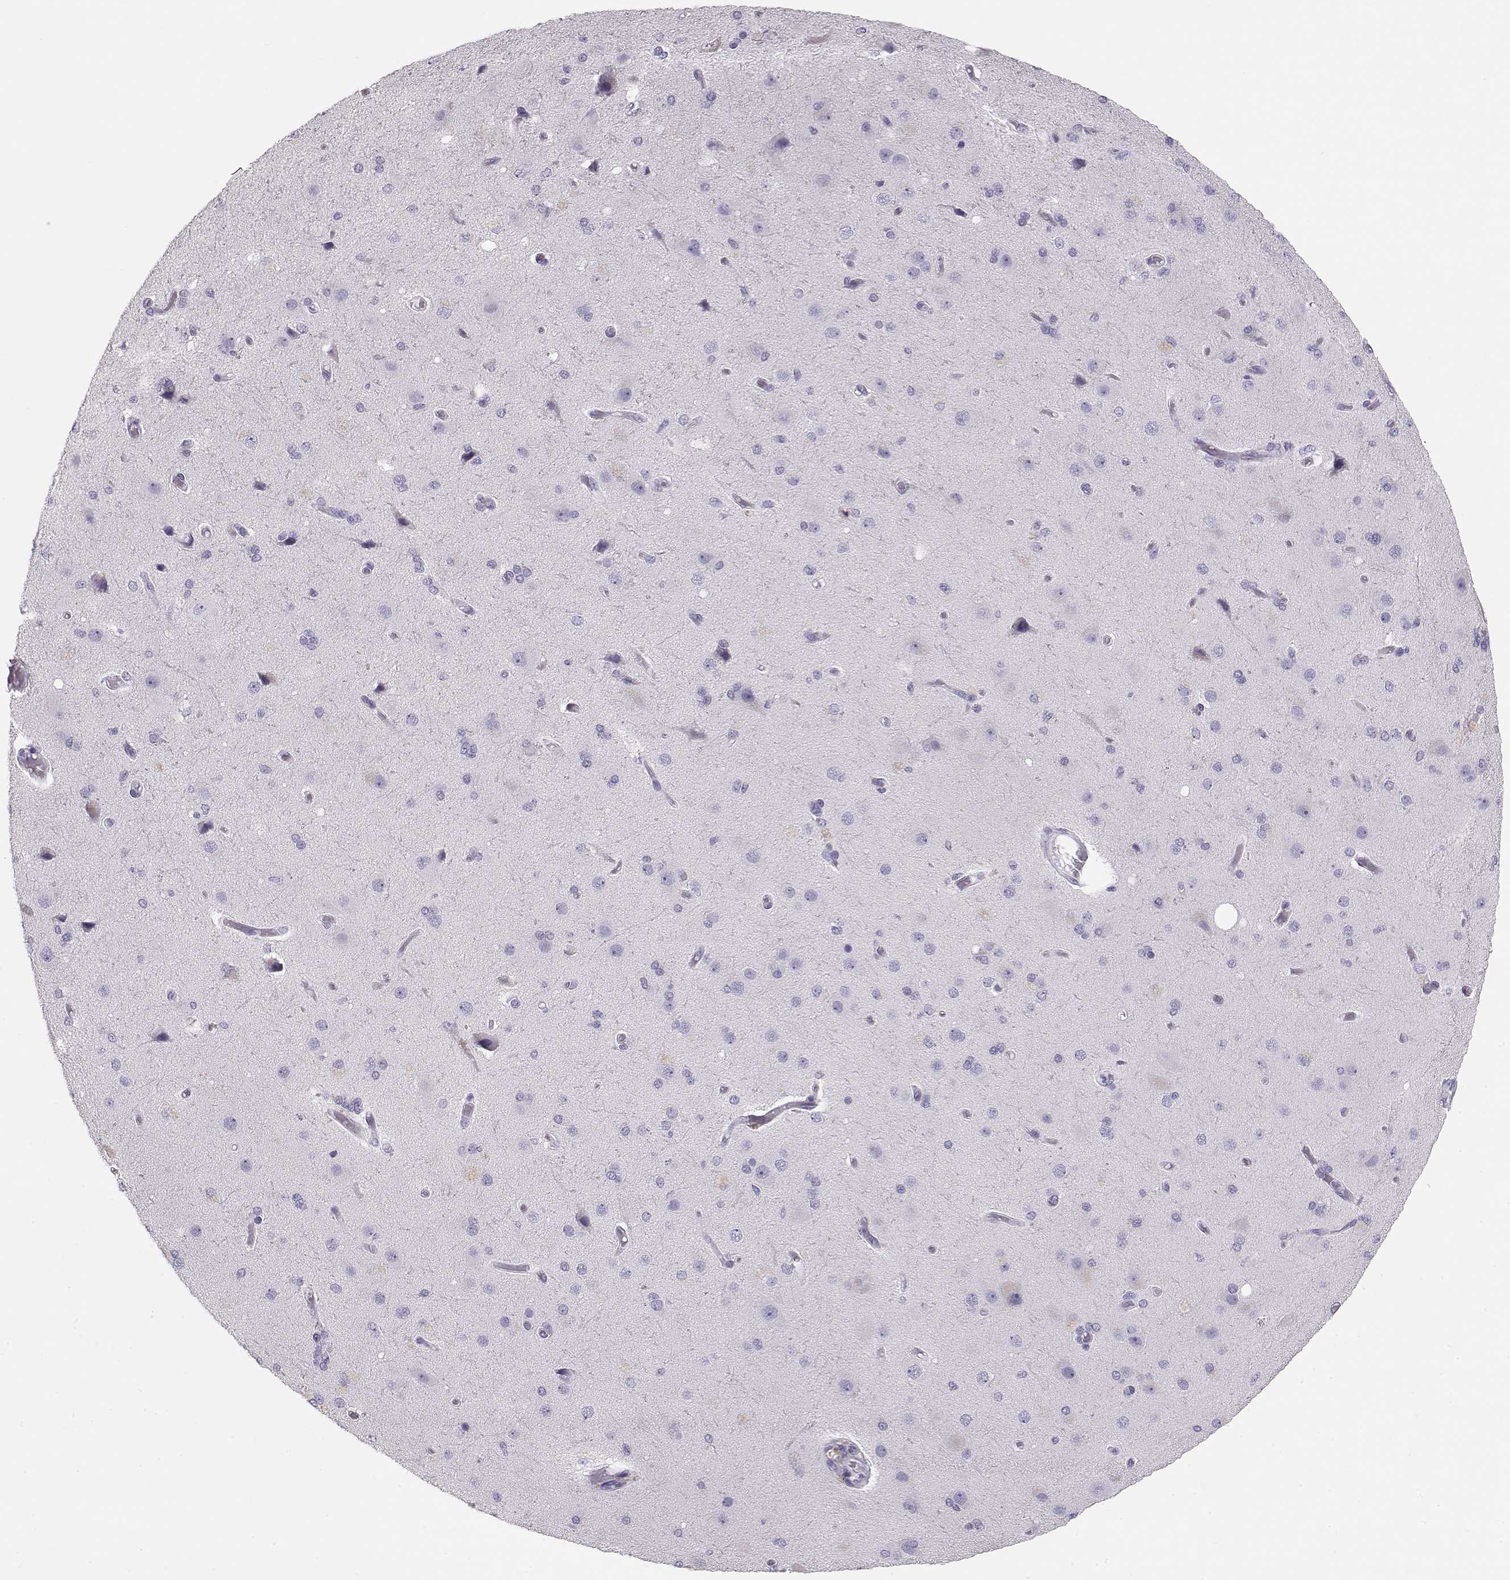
{"staining": {"intensity": "negative", "quantity": "none", "location": "none"}, "tissue": "cerebral cortex", "cell_type": "Endothelial cells", "image_type": "normal", "snomed": [{"axis": "morphology", "description": "Normal tissue, NOS"}, {"axis": "morphology", "description": "Glioma, malignant, High grade"}, {"axis": "topography", "description": "Cerebral cortex"}], "caption": "There is no significant positivity in endothelial cells of cerebral cortex. The staining was performed using DAB to visualize the protein expression in brown, while the nuclei were stained in blue with hematoxylin (Magnification: 20x).", "gene": "NUTM1", "patient": {"sex": "male", "age": 77}}